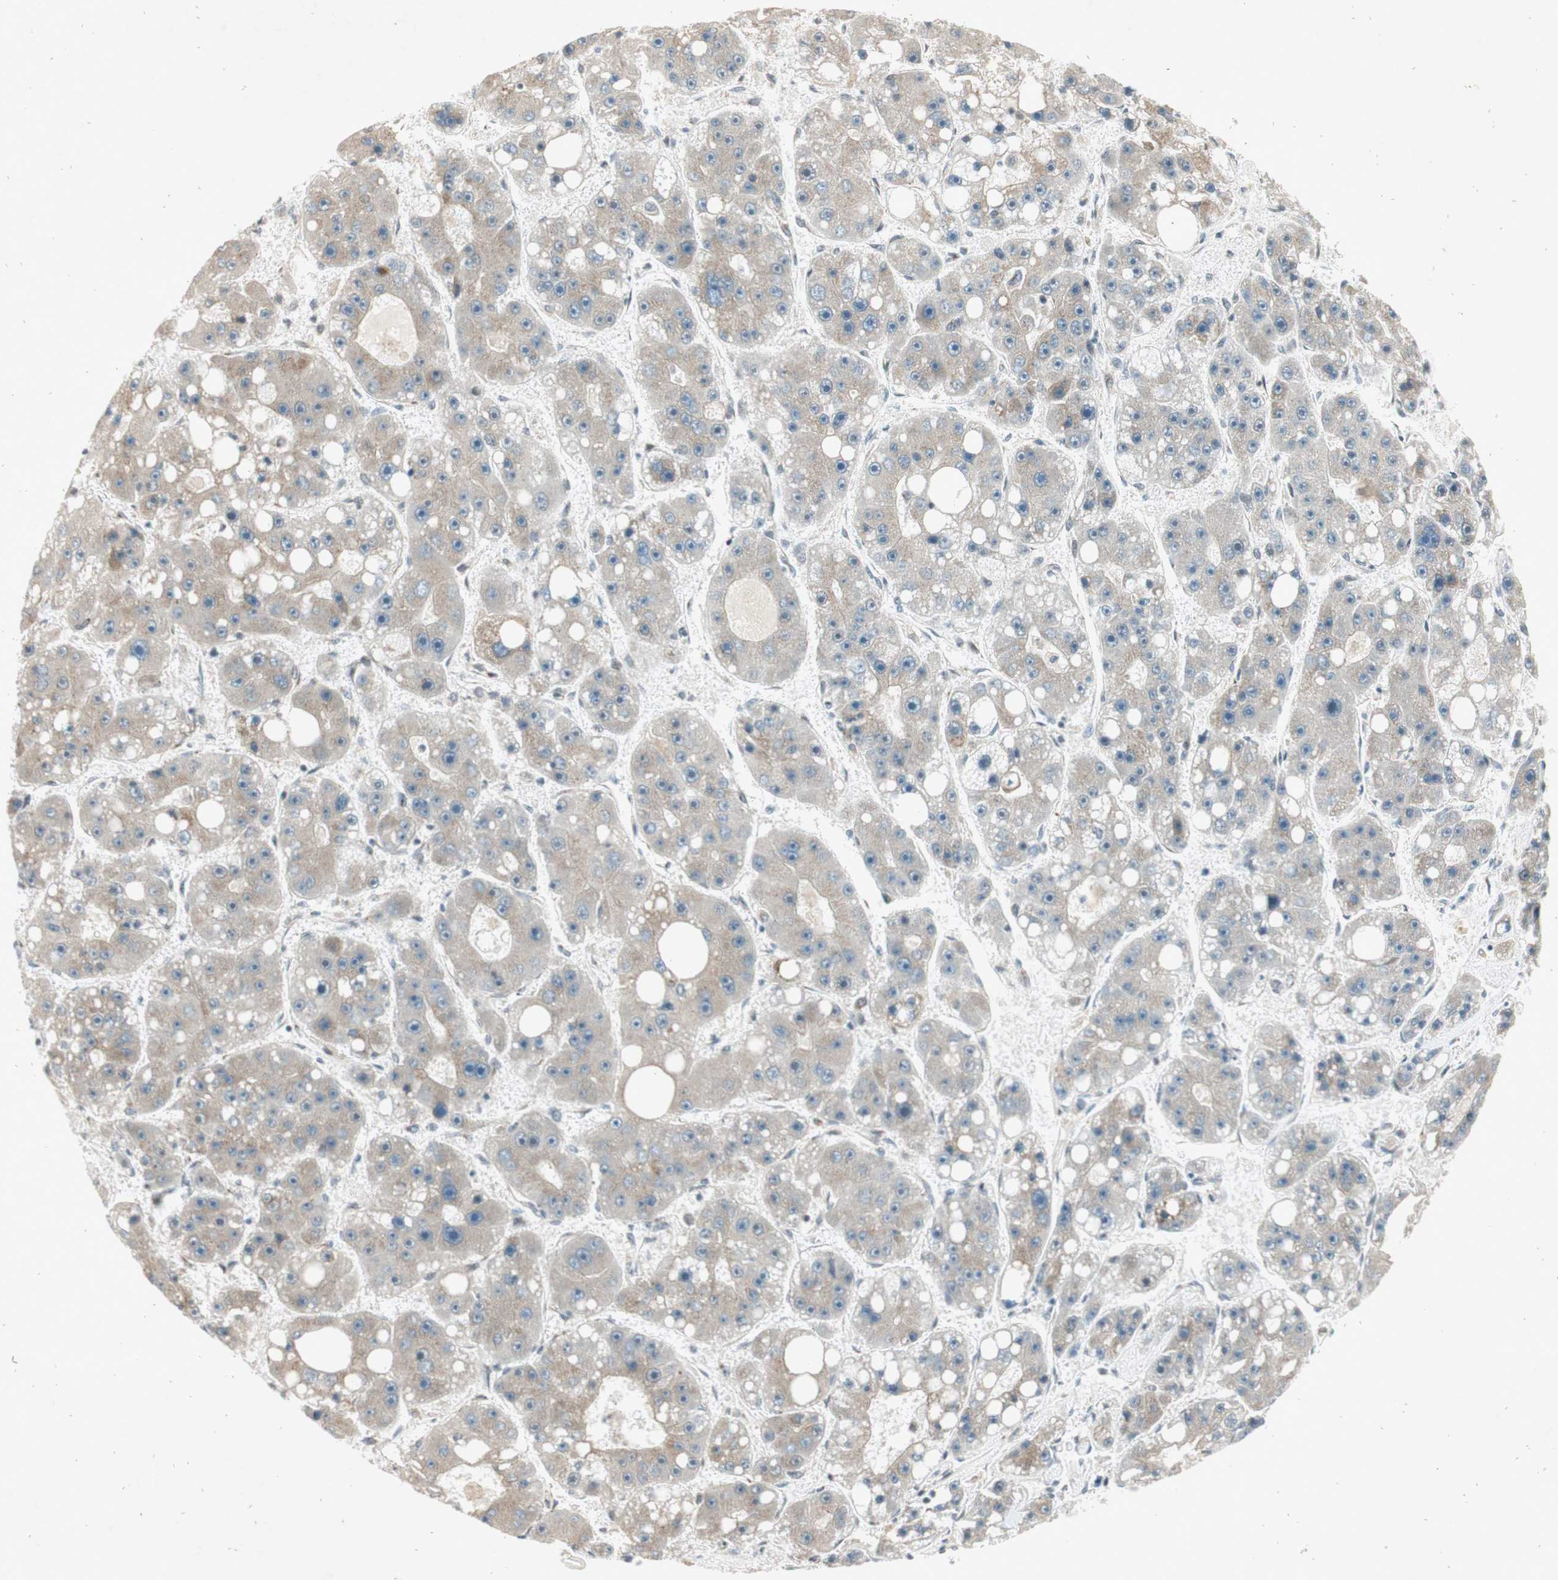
{"staining": {"intensity": "weak", "quantity": "<25%", "location": "cytoplasmic/membranous"}, "tissue": "liver cancer", "cell_type": "Tumor cells", "image_type": "cancer", "snomed": [{"axis": "morphology", "description": "Carcinoma, Hepatocellular, NOS"}, {"axis": "topography", "description": "Liver"}], "caption": "Hepatocellular carcinoma (liver) was stained to show a protein in brown. There is no significant positivity in tumor cells. (DAB immunohistochemistry with hematoxylin counter stain).", "gene": "NEO1", "patient": {"sex": "female", "age": 61}}